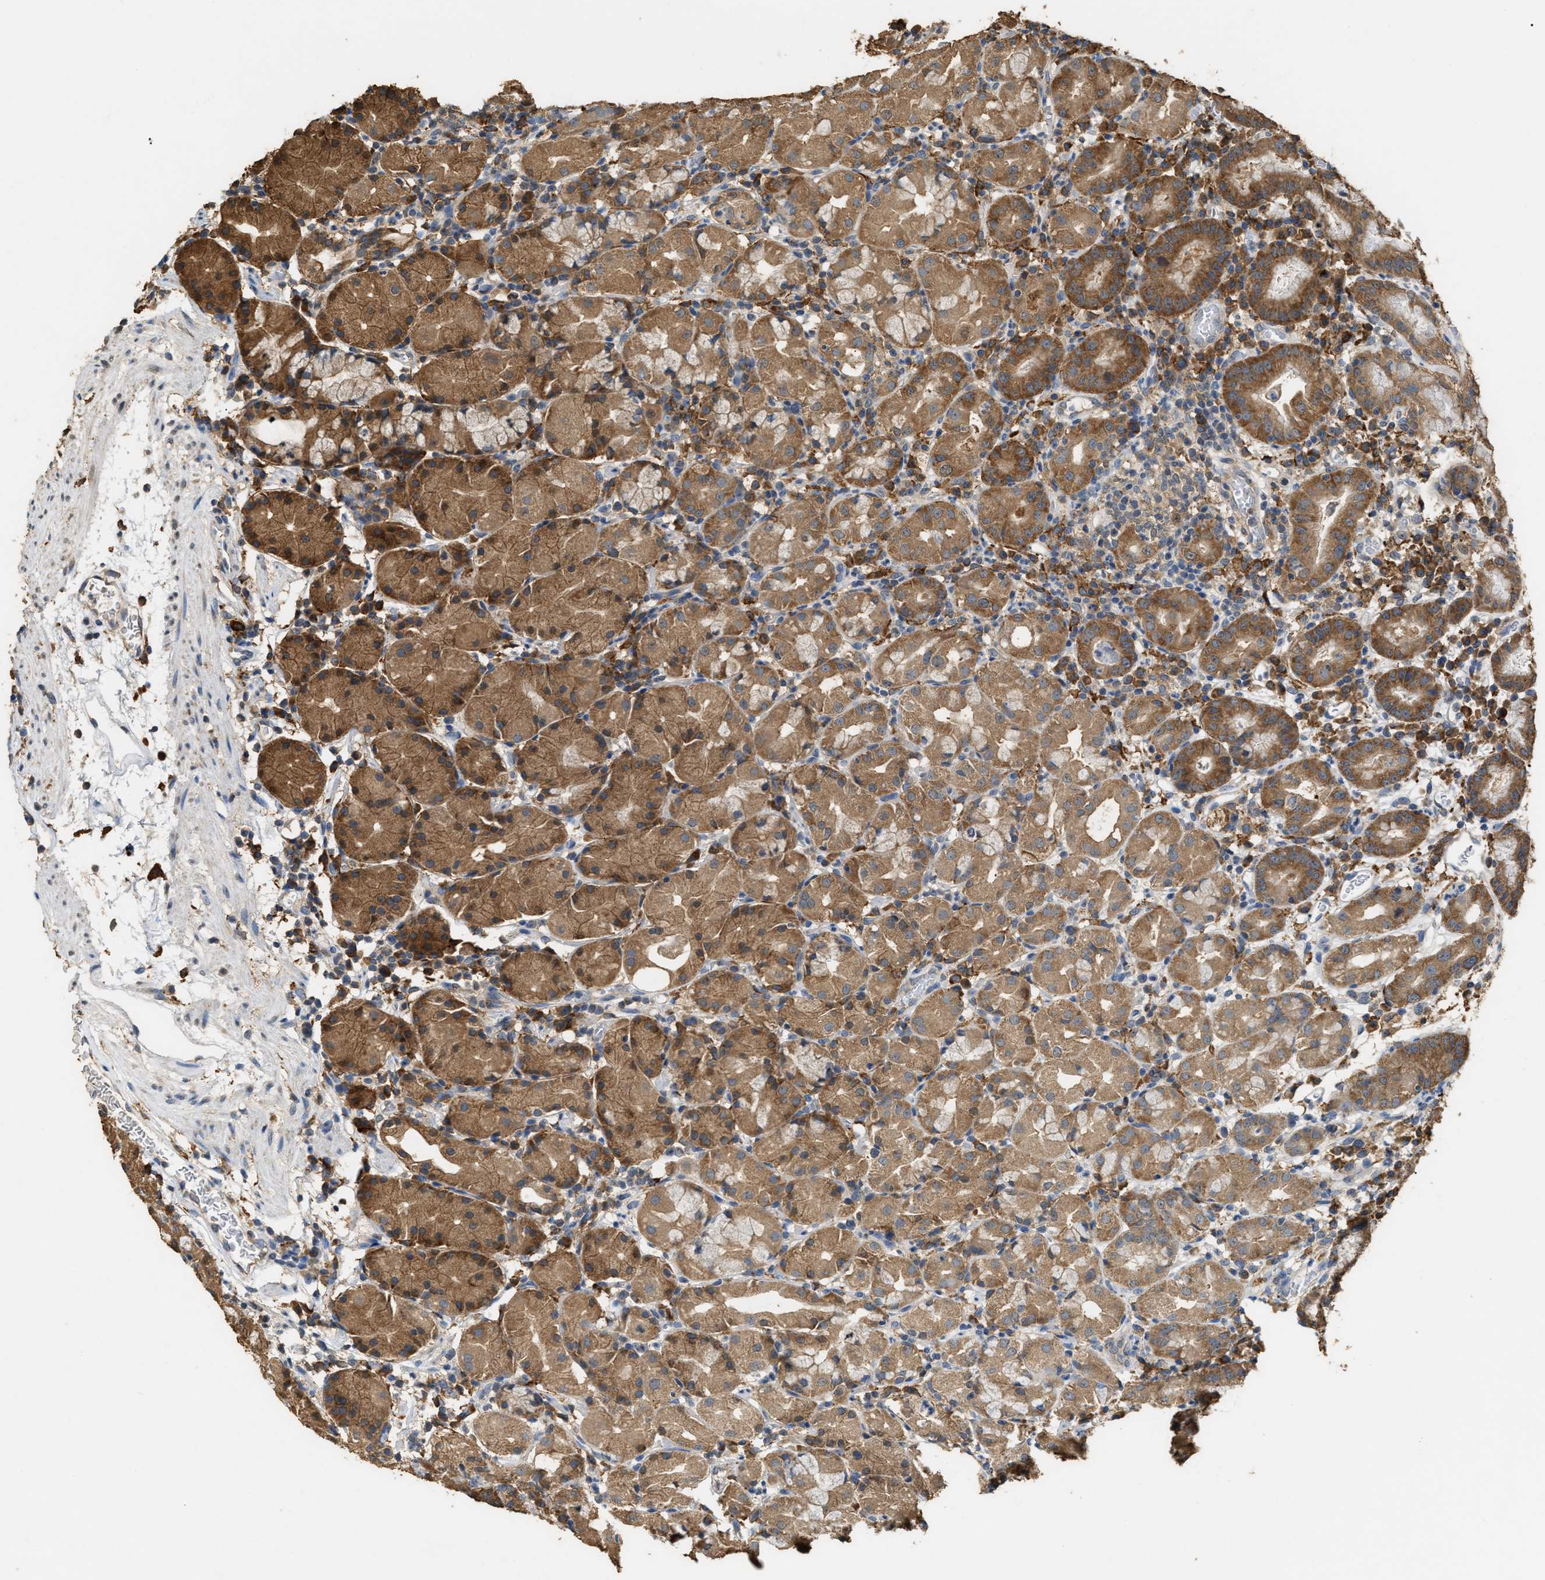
{"staining": {"intensity": "moderate", "quantity": ">75%", "location": "cytoplasmic/membranous"}, "tissue": "stomach", "cell_type": "Glandular cells", "image_type": "normal", "snomed": [{"axis": "morphology", "description": "Normal tissue, NOS"}, {"axis": "topography", "description": "Stomach"}, {"axis": "topography", "description": "Stomach, lower"}], "caption": "Benign stomach reveals moderate cytoplasmic/membranous positivity in about >75% of glandular cells, visualized by immunohistochemistry.", "gene": "GCN1", "patient": {"sex": "female", "age": 75}}